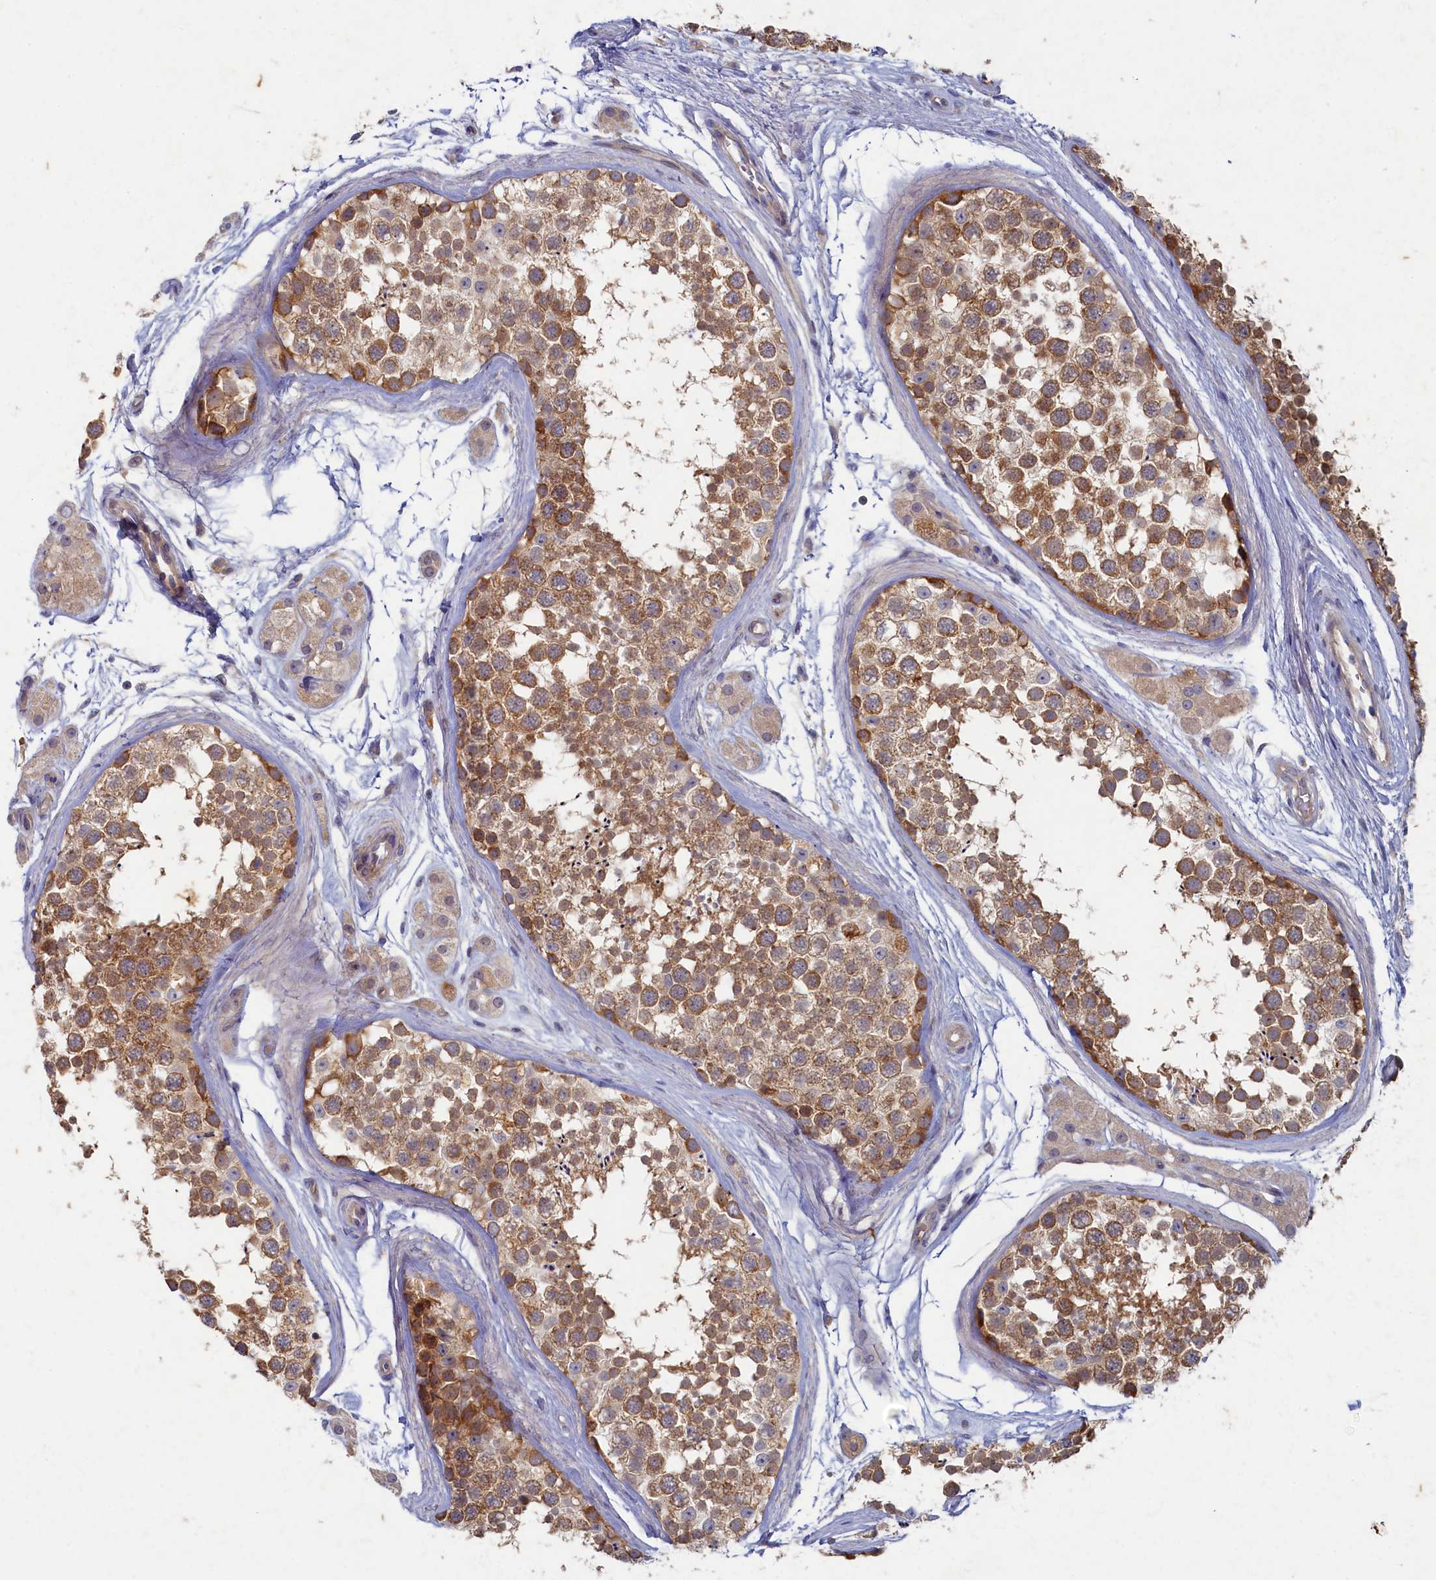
{"staining": {"intensity": "moderate", "quantity": ">75%", "location": "cytoplasmic/membranous"}, "tissue": "testis", "cell_type": "Cells in seminiferous ducts", "image_type": "normal", "snomed": [{"axis": "morphology", "description": "Normal tissue, NOS"}, {"axis": "topography", "description": "Testis"}], "caption": "A photomicrograph of testis stained for a protein exhibits moderate cytoplasmic/membranous brown staining in cells in seminiferous ducts. Using DAB (brown) and hematoxylin (blue) stains, captured at high magnification using brightfield microscopy.", "gene": "WDR59", "patient": {"sex": "male", "age": 56}}